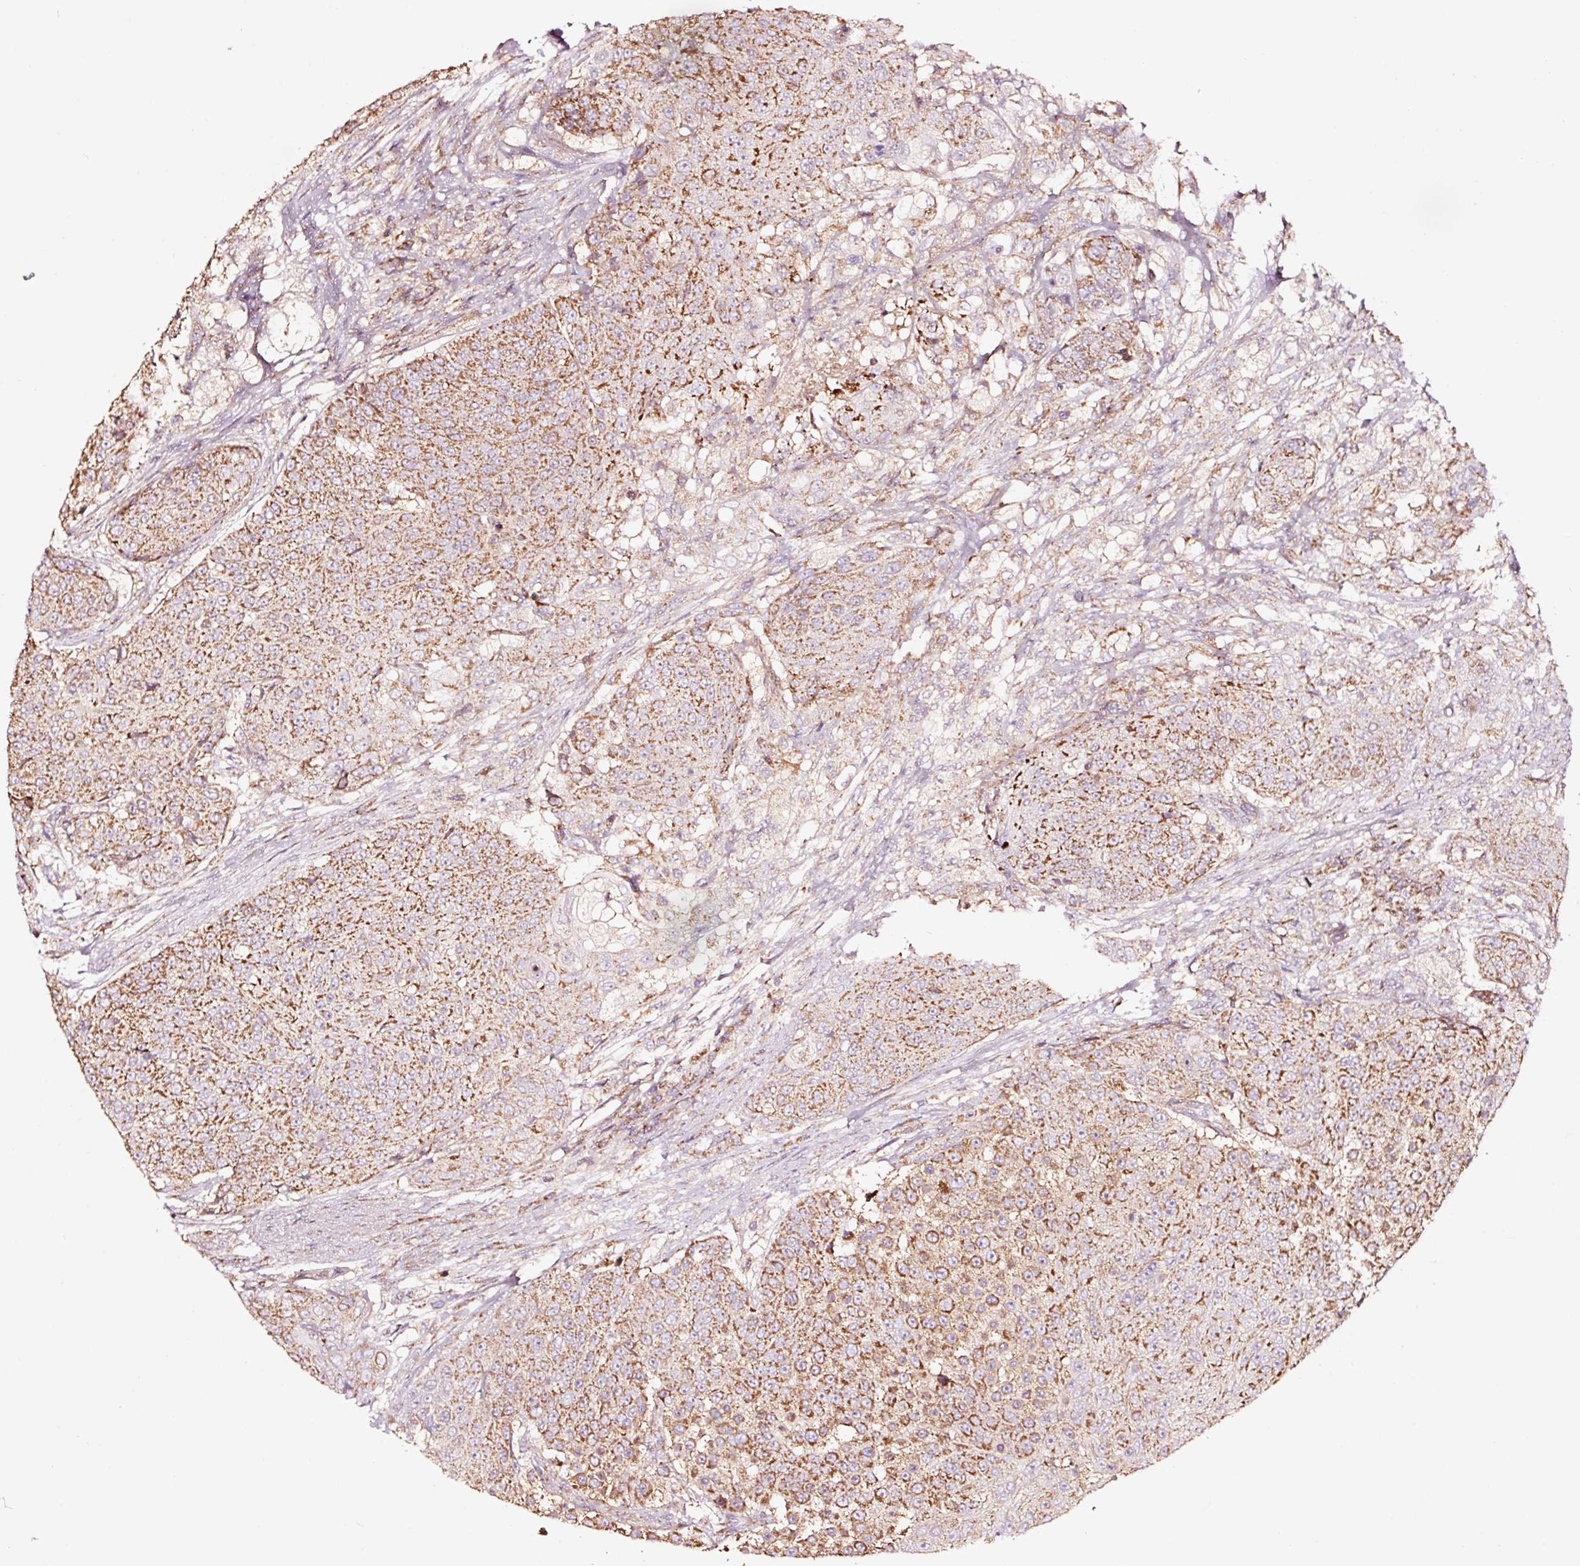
{"staining": {"intensity": "moderate", "quantity": ">75%", "location": "cytoplasmic/membranous"}, "tissue": "urothelial cancer", "cell_type": "Tumor cells", "image_type": "cancer", "snomed": [{"axis": "morphology", "description": "Urothelial carcinoma, High grade"}, {"axis": "topography", "description": "Urinary bladder"}], "caption": "This is a photomicrograph of immunohistochemistry staining of urothelial carcinoma (high-grade), which shows moderate expression in the cytoplasmic/membranous of tumor cells.", "gene": "TPM1", "patient": {"sex": "female", "age": 63}}